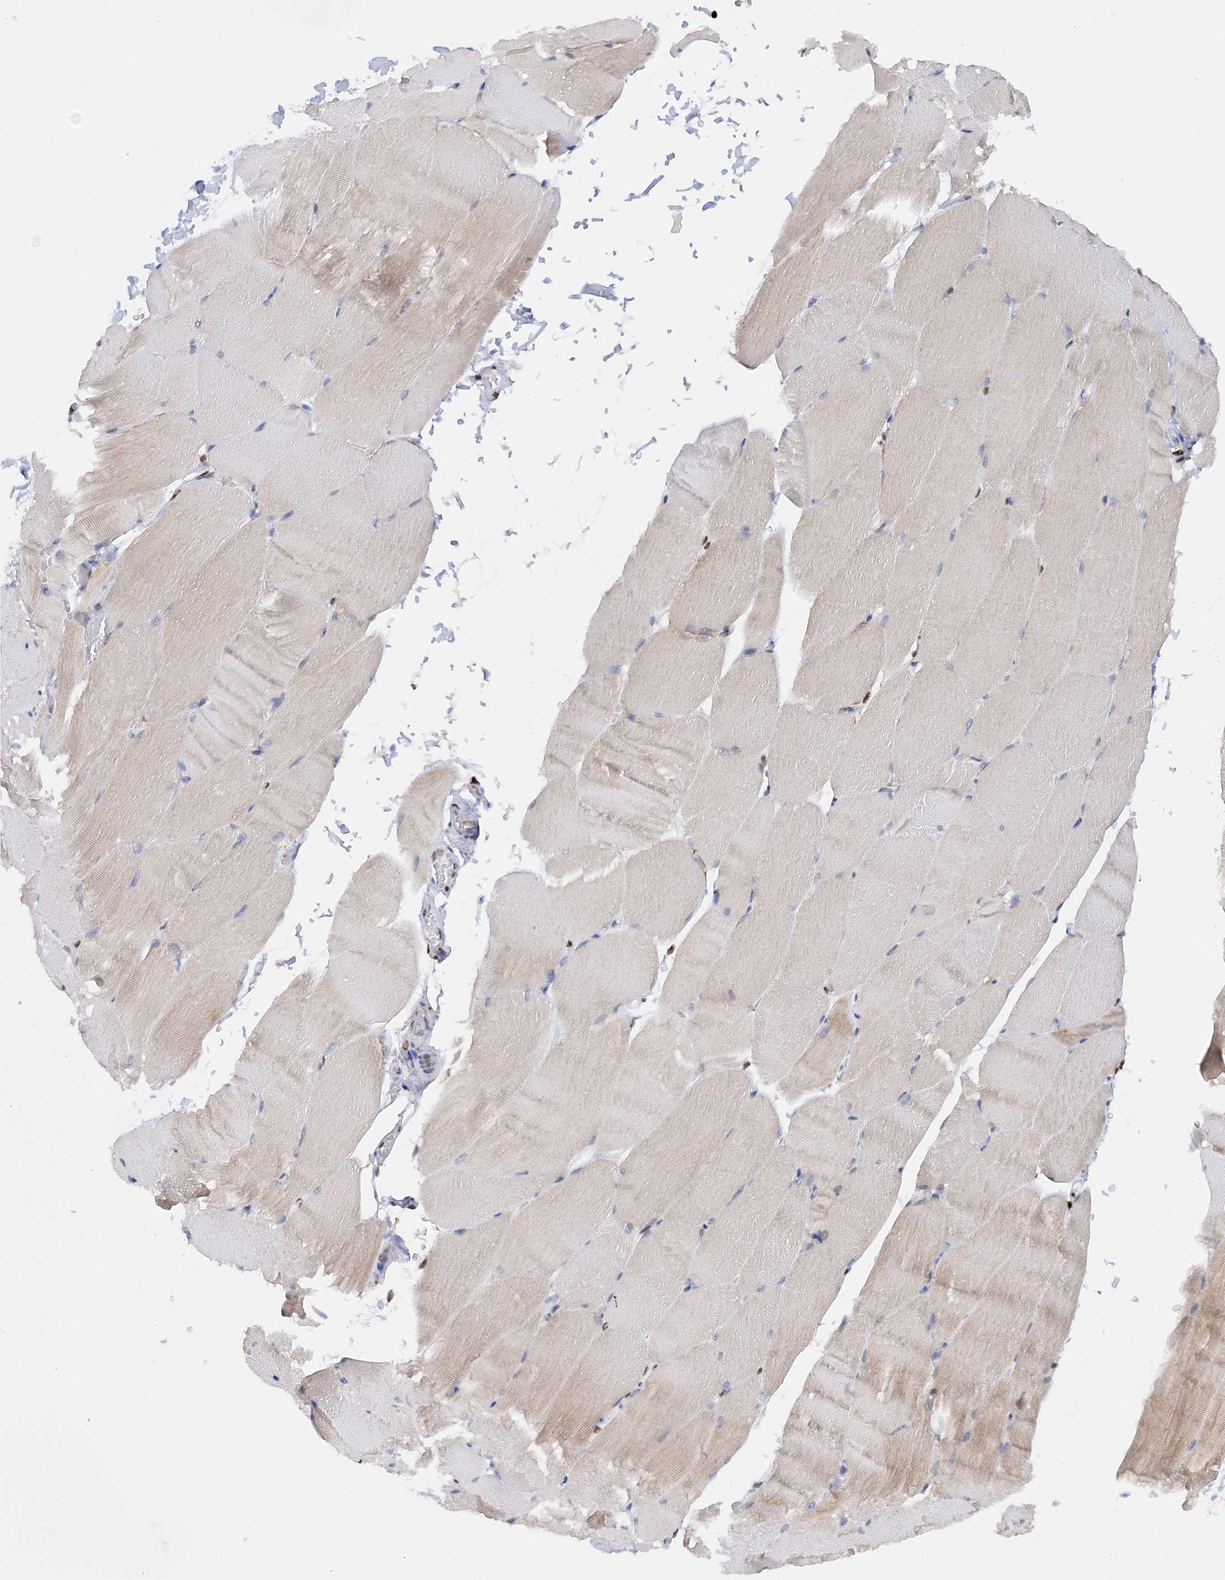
{"staining": {"intensity": "weak", "quantity": "25%-75%", "location": "cytoplasmic/membranous"}, "tissue": "skeletal muscle", "cell_type": "Myocytes", "image_type": "normal", "snomed": [{"axis": "morphology", "description": "Normal tissue, NOS"}, {"axis": "topography", "description": "Skeletal muscle"}, {"axis": "topography", "description": "Parathyroid gland"}], "caption": "Unremarkable skeletal muscle displays weak cytoplasmic/membranous positivity in about 25%-75% of myocytes Using DAB (3,3'-diaminobenzidine) (brown) and hematoxylin (blue) stains, captured at high magnification using brightfield microscopy..", "gene": "NIT2", "patient": {"sex": "female", "age": 37}}